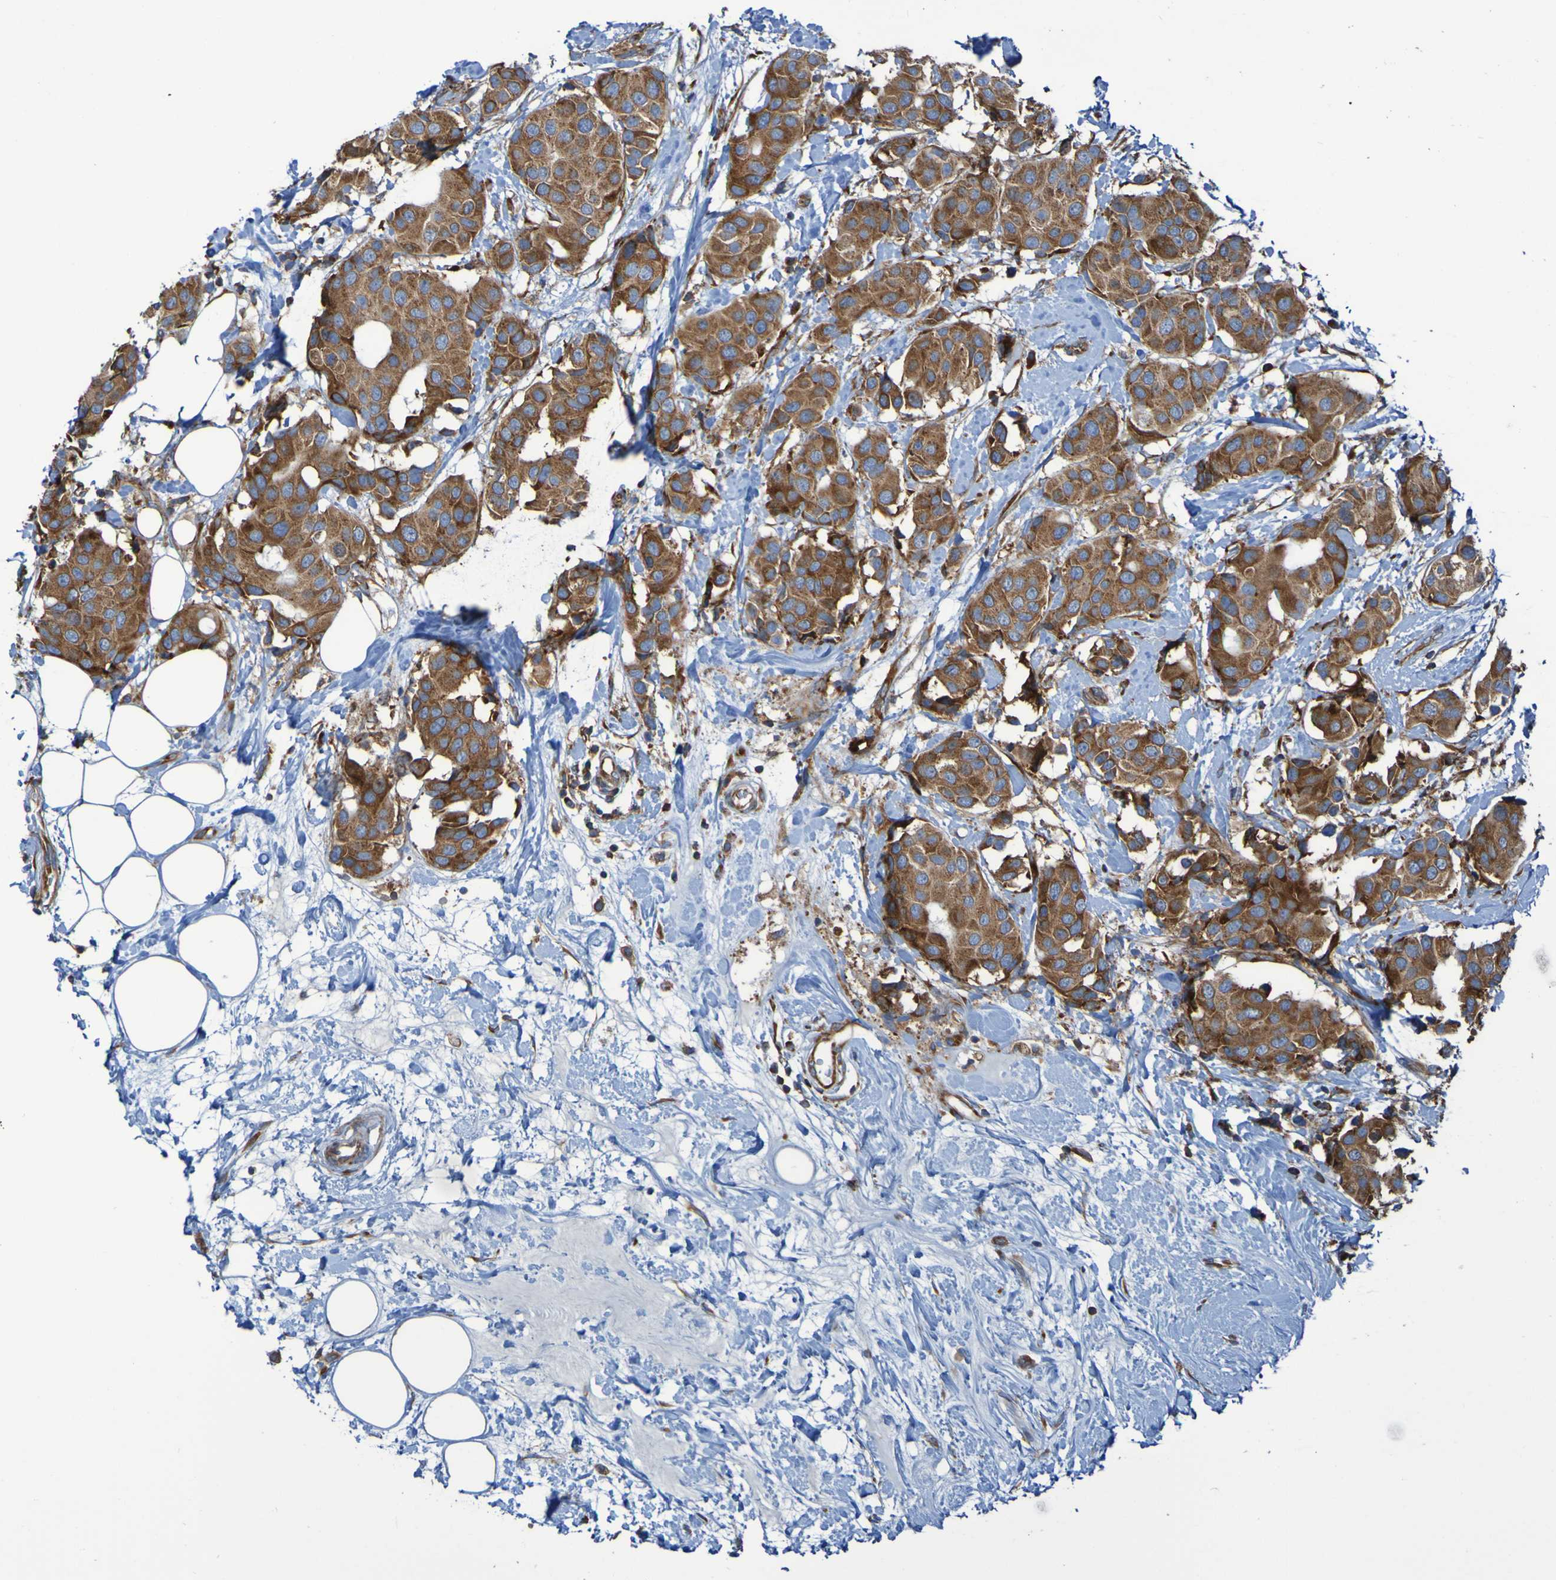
{"staining": {"intensity": "moderate", "quantity": ">75%", "location": "cytoplasmic/membranous"}, "tissue": "breast cancer", "cell_type": "Tumor cells", "image_type": "cancer", "snomed": [{"axis": "morphology", "description": "Normal tissue, NOS"}, {"axis": "morphology", "description": "Duct carcinoma"}, {"axis": "topography", "description": "Breast"}], "caption": "Brown immunohistochemical staining in breast cancer displays moderate cytoplasmic/membranous staining in approximately >75% of tumor cells.", "gene": "RPL10", "patient": {"sex": "female", "age": 39}}